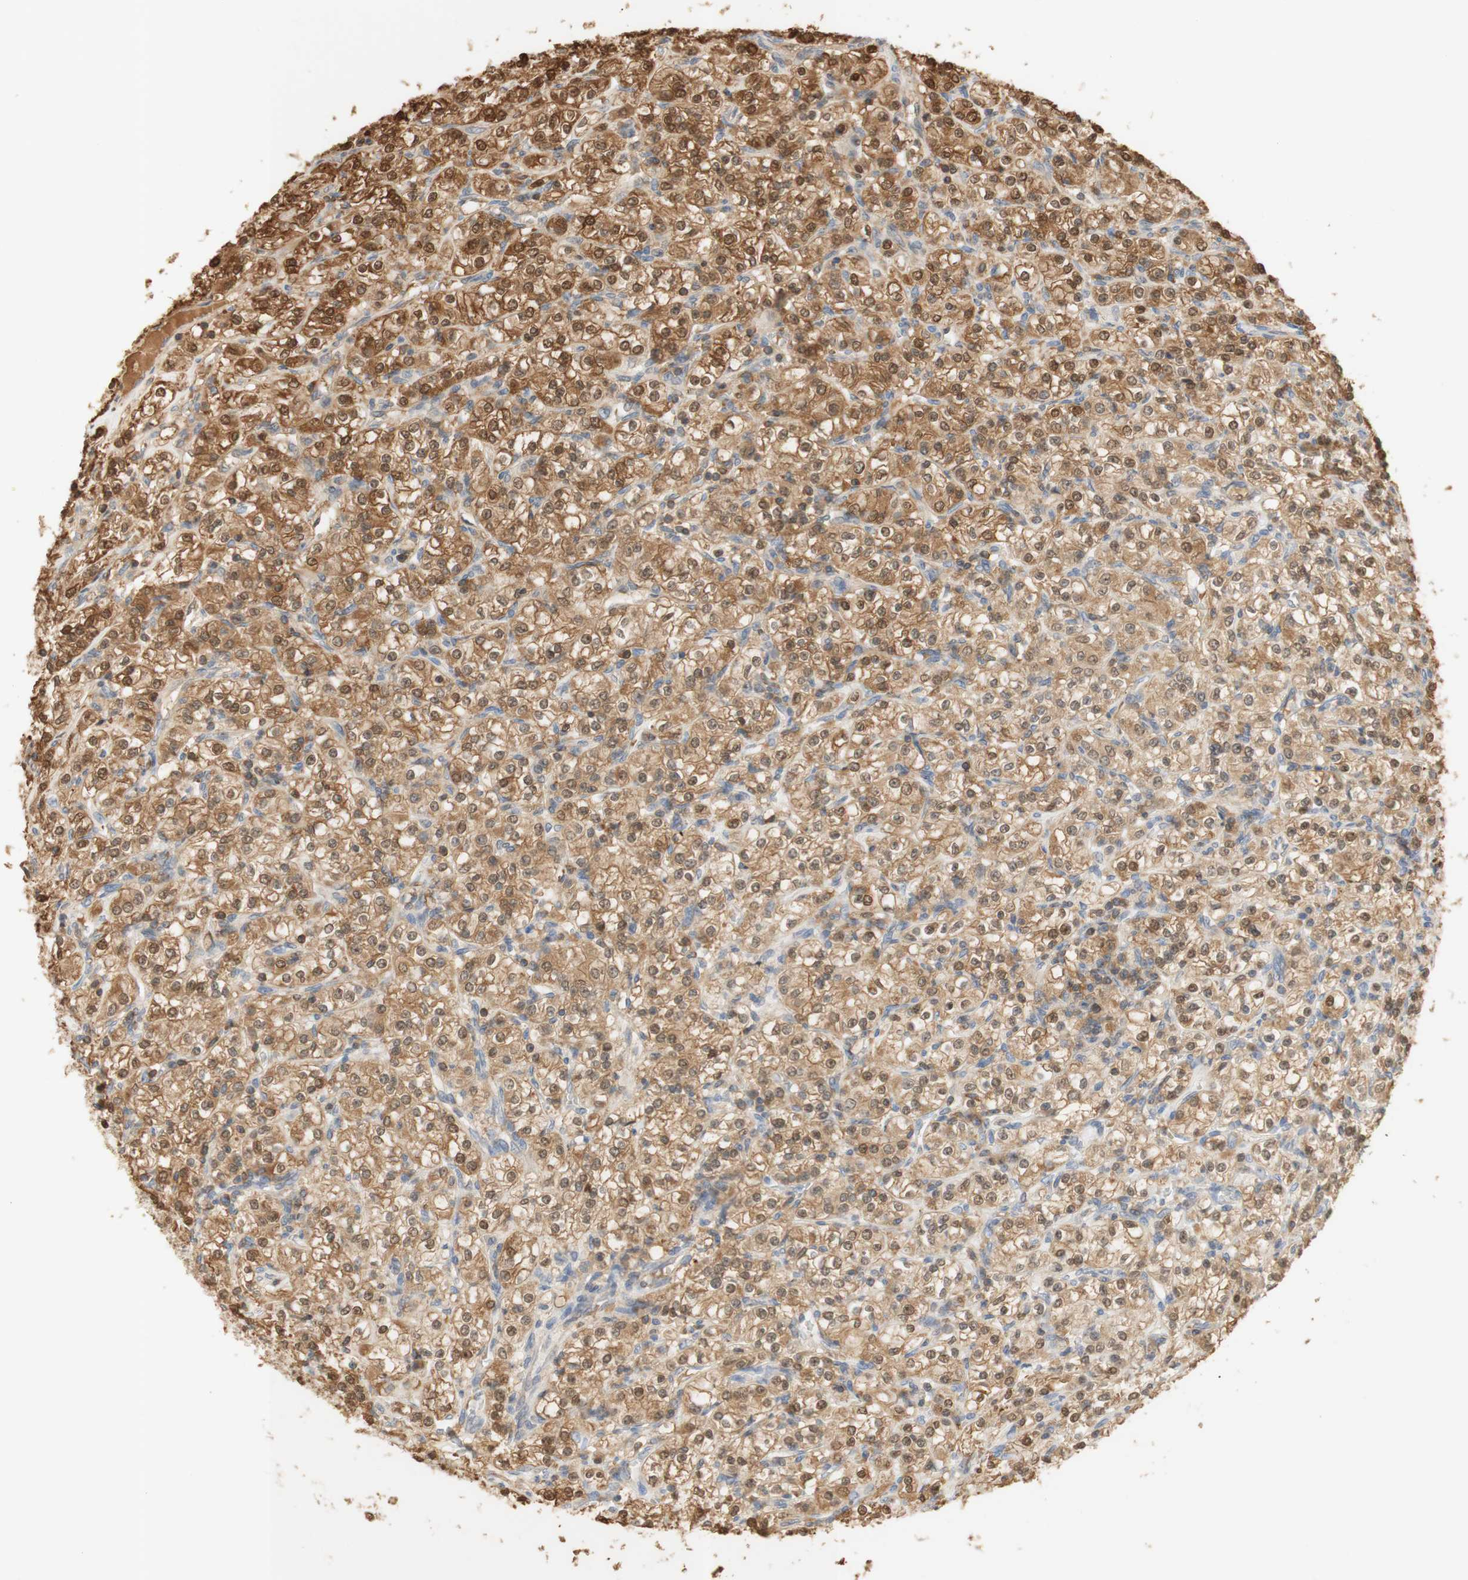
{"staining": {"intensity": "moderate", "quantity": ">75%", "location": "cytoplasmic/membranous,nuclear"}, "tissue": "renal cancer", "cell_type": "Tumor cells", "image_type": "cancer", "snomed": [{"axis": "morphology", "description": "Adenocarcinoma, NOS"}, {"axis": "topography", "description": "Kidney"}], "caption": "Immunohistochemistry (IHC) of human renal adenocarcinoma exhibits medium levels of moderate cytoplasmic/membranous and nuclear expression in about >75% of tumor cells. The staining was performed using DAB (3,3'-diaminobenzidine) to visualize the protein expression in brown, while the nuclei were stained in blue with hematoxylin (Magnification: 20x).", "gene": "NAP1L4", "patient": {"sex": "male", "age": 77}}